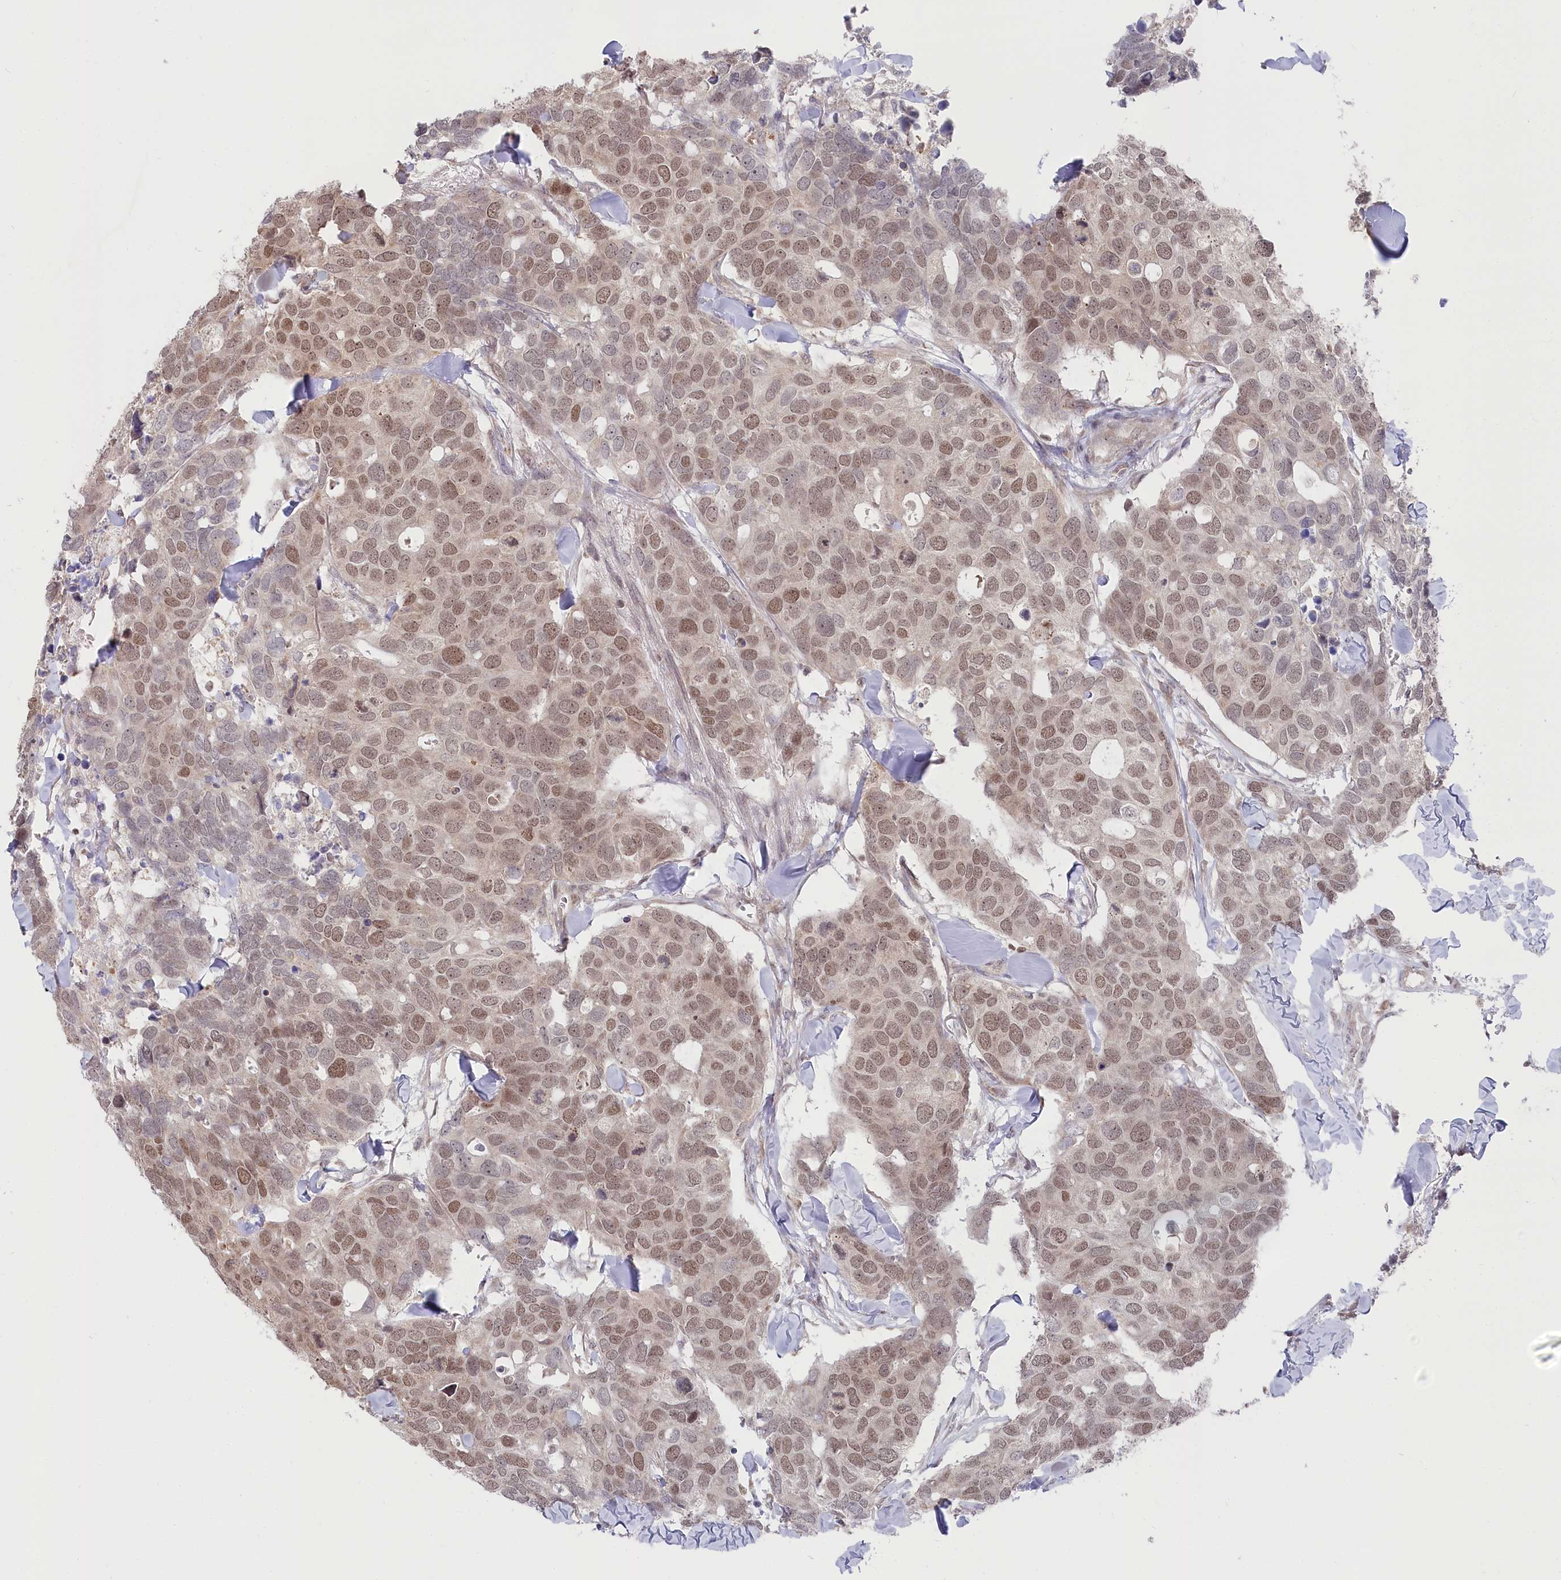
{"staining": {"intensity": "weak", "quantity": ">75%", "location": "nuclear"}, "tissue": "breast cancer", "cell_type": "Tumor cells", "image_type": "cancer", "snomed": [{"axis": "morphology", "description": "Duct carcinoma"}, {"axis": "topography", "description": "Breast"}], "caption": "This histopathology image displays immunohistochemistry (IHC) staining of human invasive ductal carcinoma (breast), with low weak nuclear expression in about >75% of tumor cells.", "gene": "CGGBP1", "patient": {"sex": "female", "age": 83}}